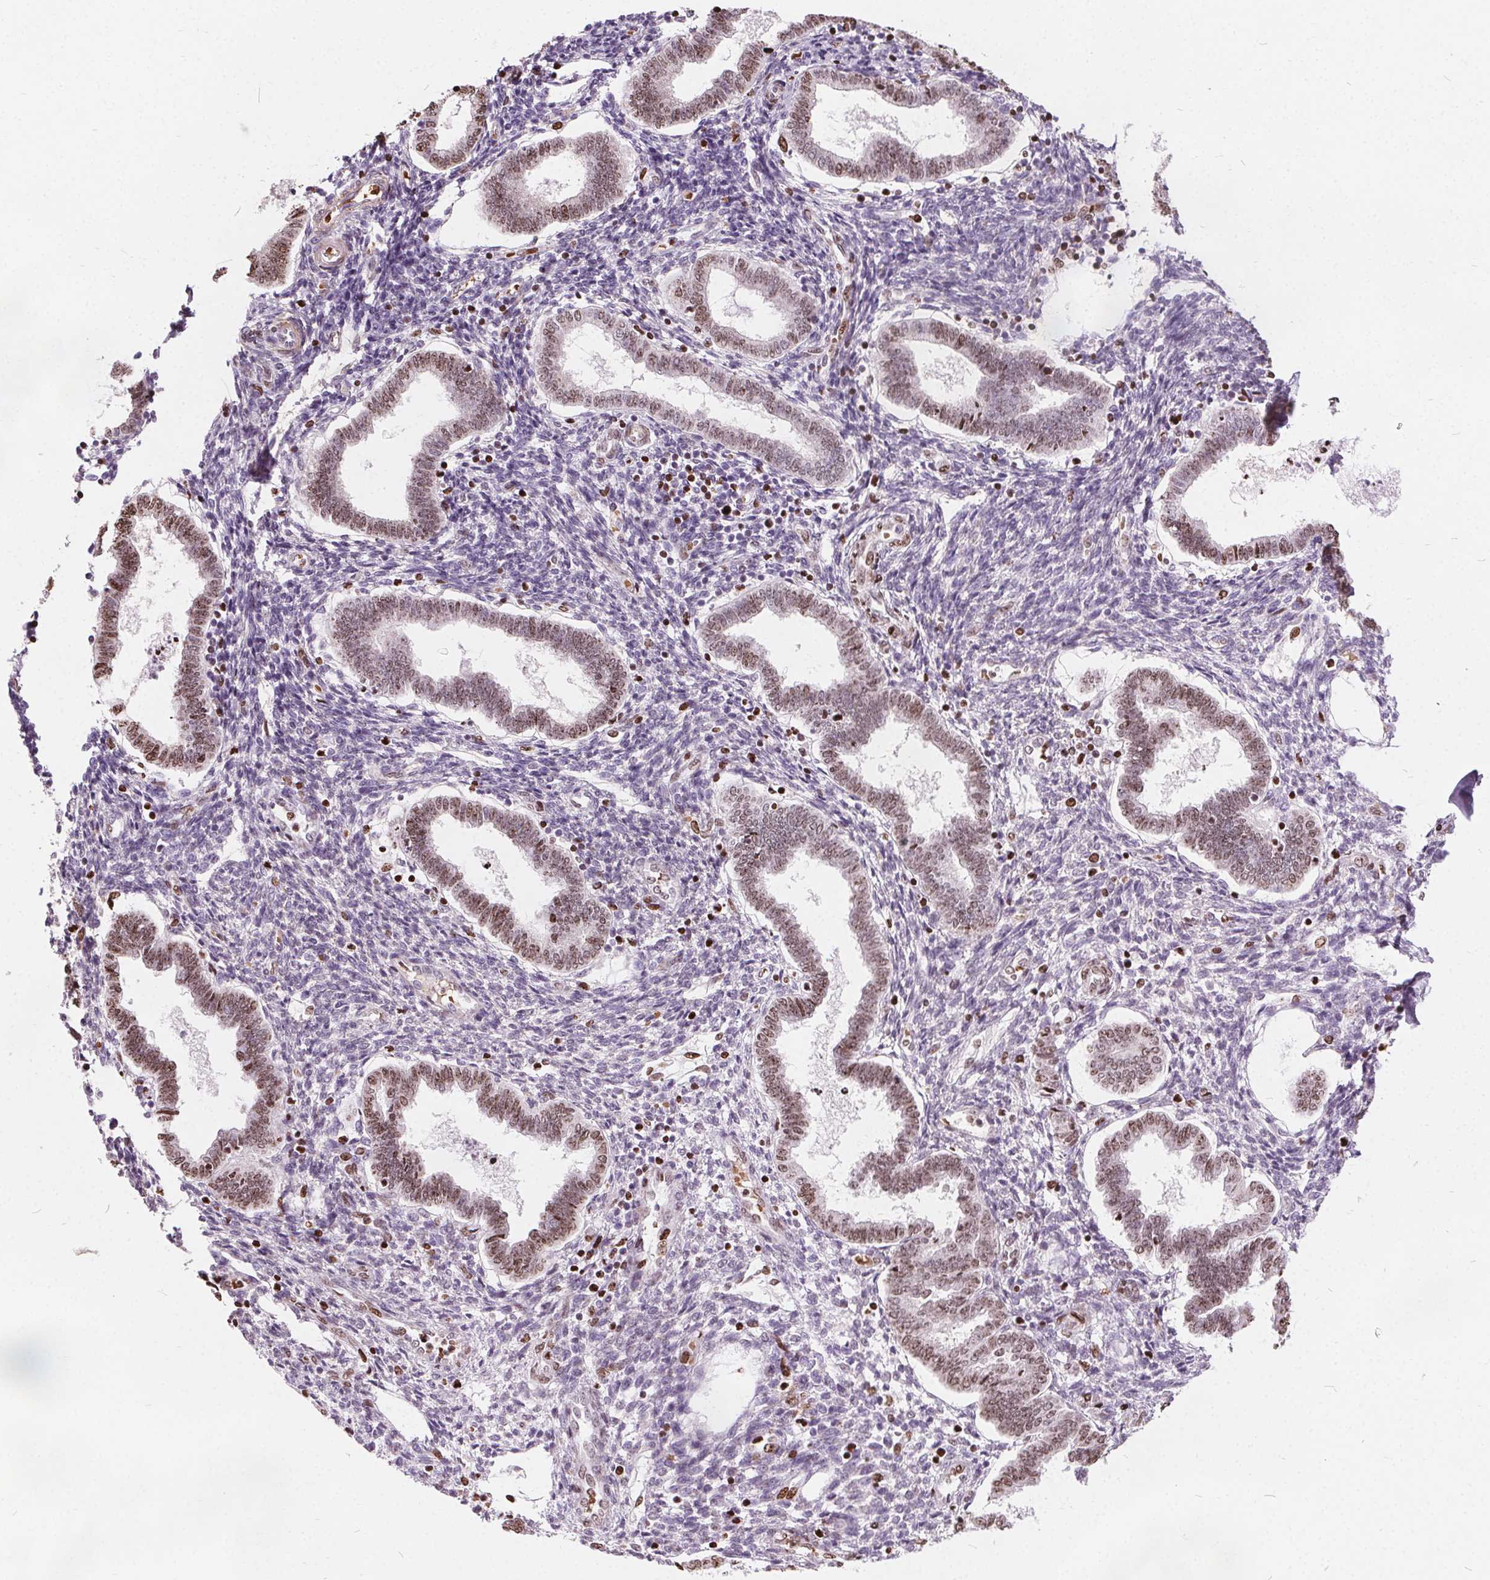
{"staining": {"intensity": "negative", "quantity": "none", "location": "none"}, "tissue": "endometrium", "cell_type": "Cells in endometrial stroma", "image_type": "normal", "snomed": [{"axis": "morphology", "description": "Normal tissue, NOS"}, {"axis": "topography", "description": "Endometrium"}], "caption": "Endometrium stained for a protein using immunohistochemistry demonstrates no staining cells in endometrial stroma.", "gene": "ISLR2", "patient": {"sex": "female", "age": 24}}